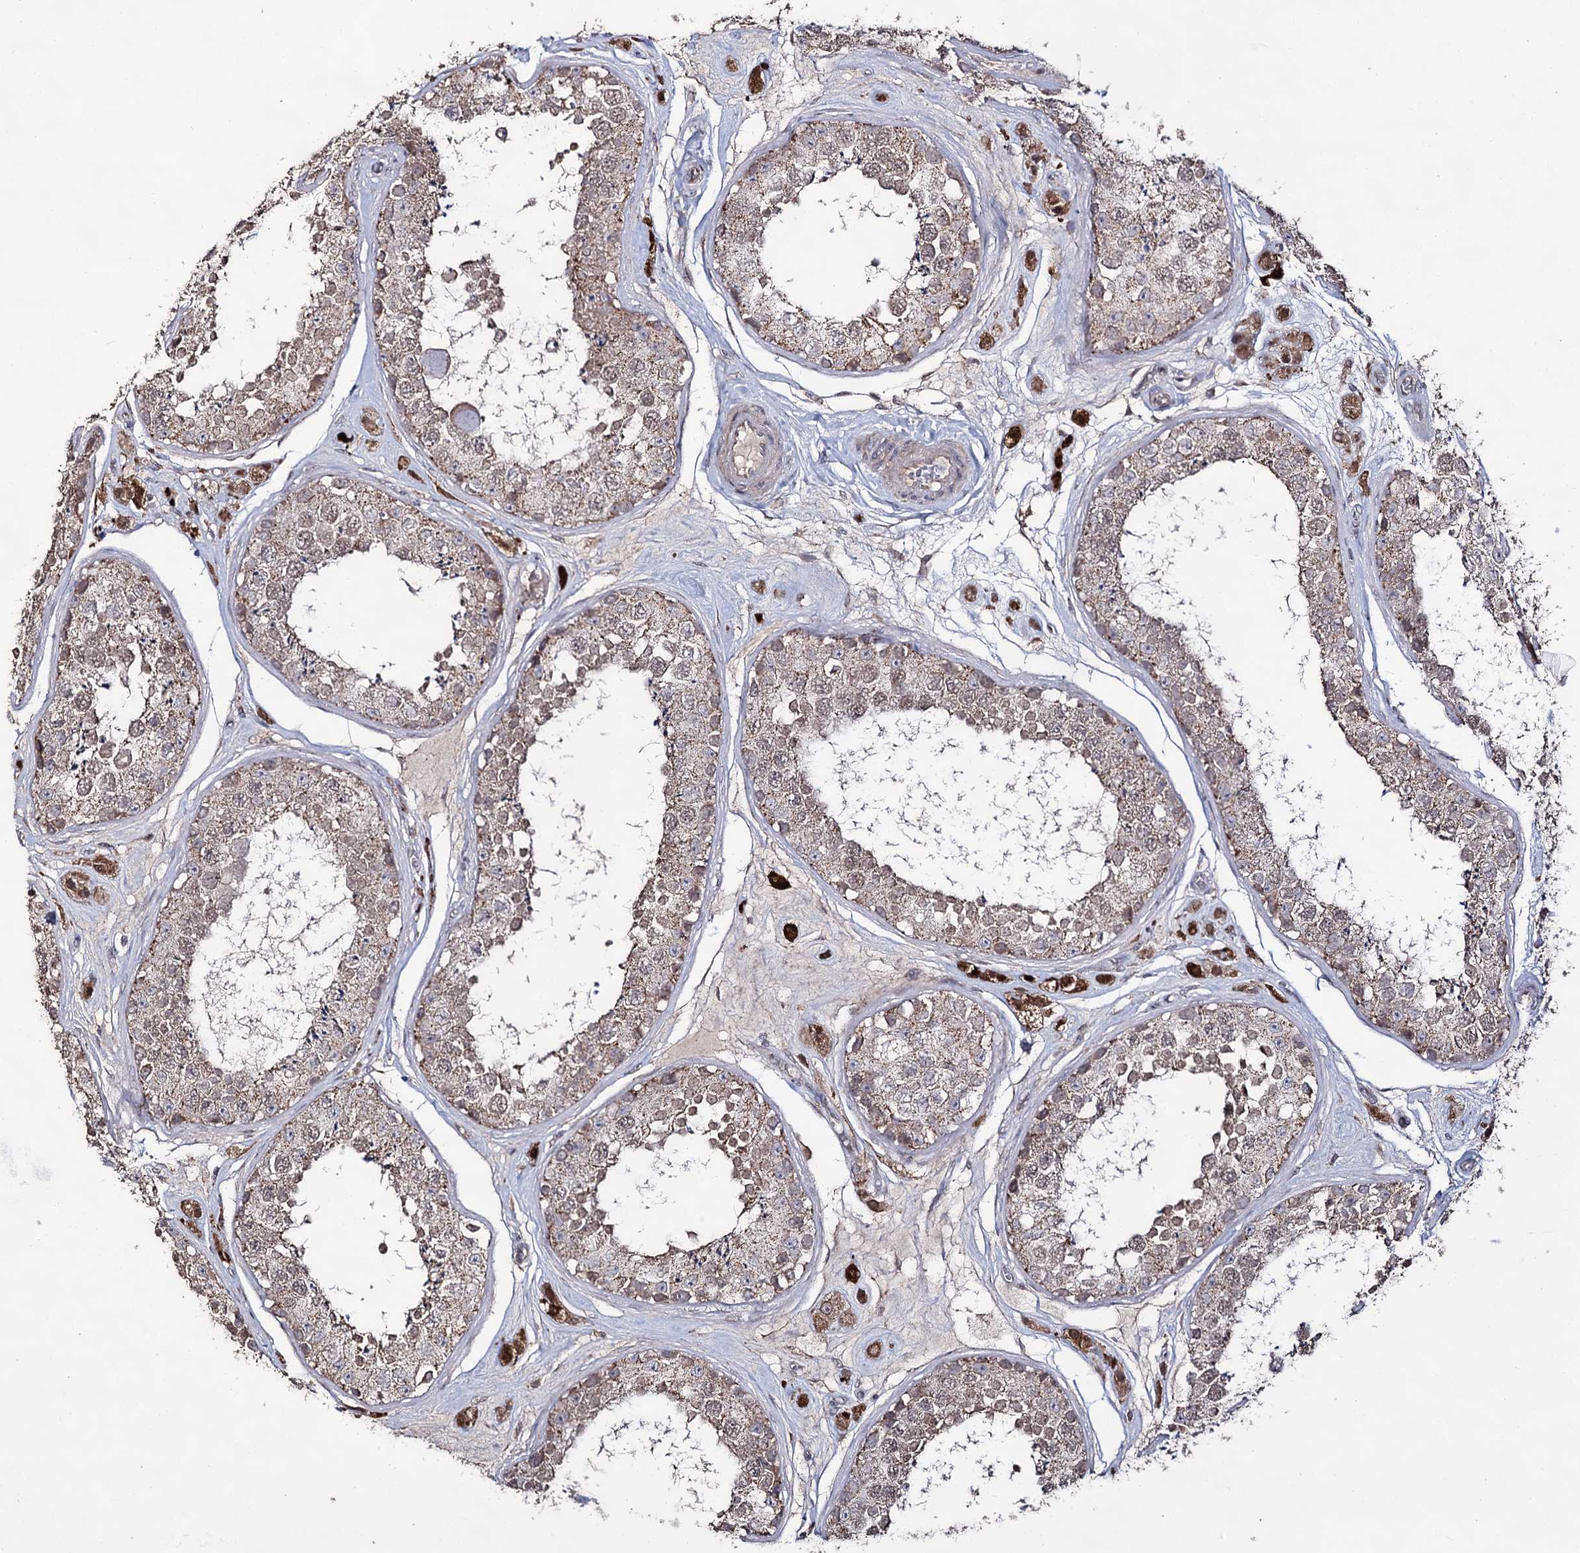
{"staining": {"intensity": "weak", "quantity": ">75%", "location": "cytoplasmic/membranous,nuclear"}, "tissue": "testis", "cell_type": "Cells in seminiferous ducts", "image_type": "normal", "snomed": [{"axis": "morphology", "description": "Normal tissue, NOS"}, {"axis": "topography", "description": "Testis"}], "caption": "Protein expression by IHC shows weak cytoplasmic/membranous,nuclear positivity in approximately >75% of cells in seminiferous ducts in unremarkable testis.", "gene": "ACTR6", "patient": {"sex": "male", "age": 25}}